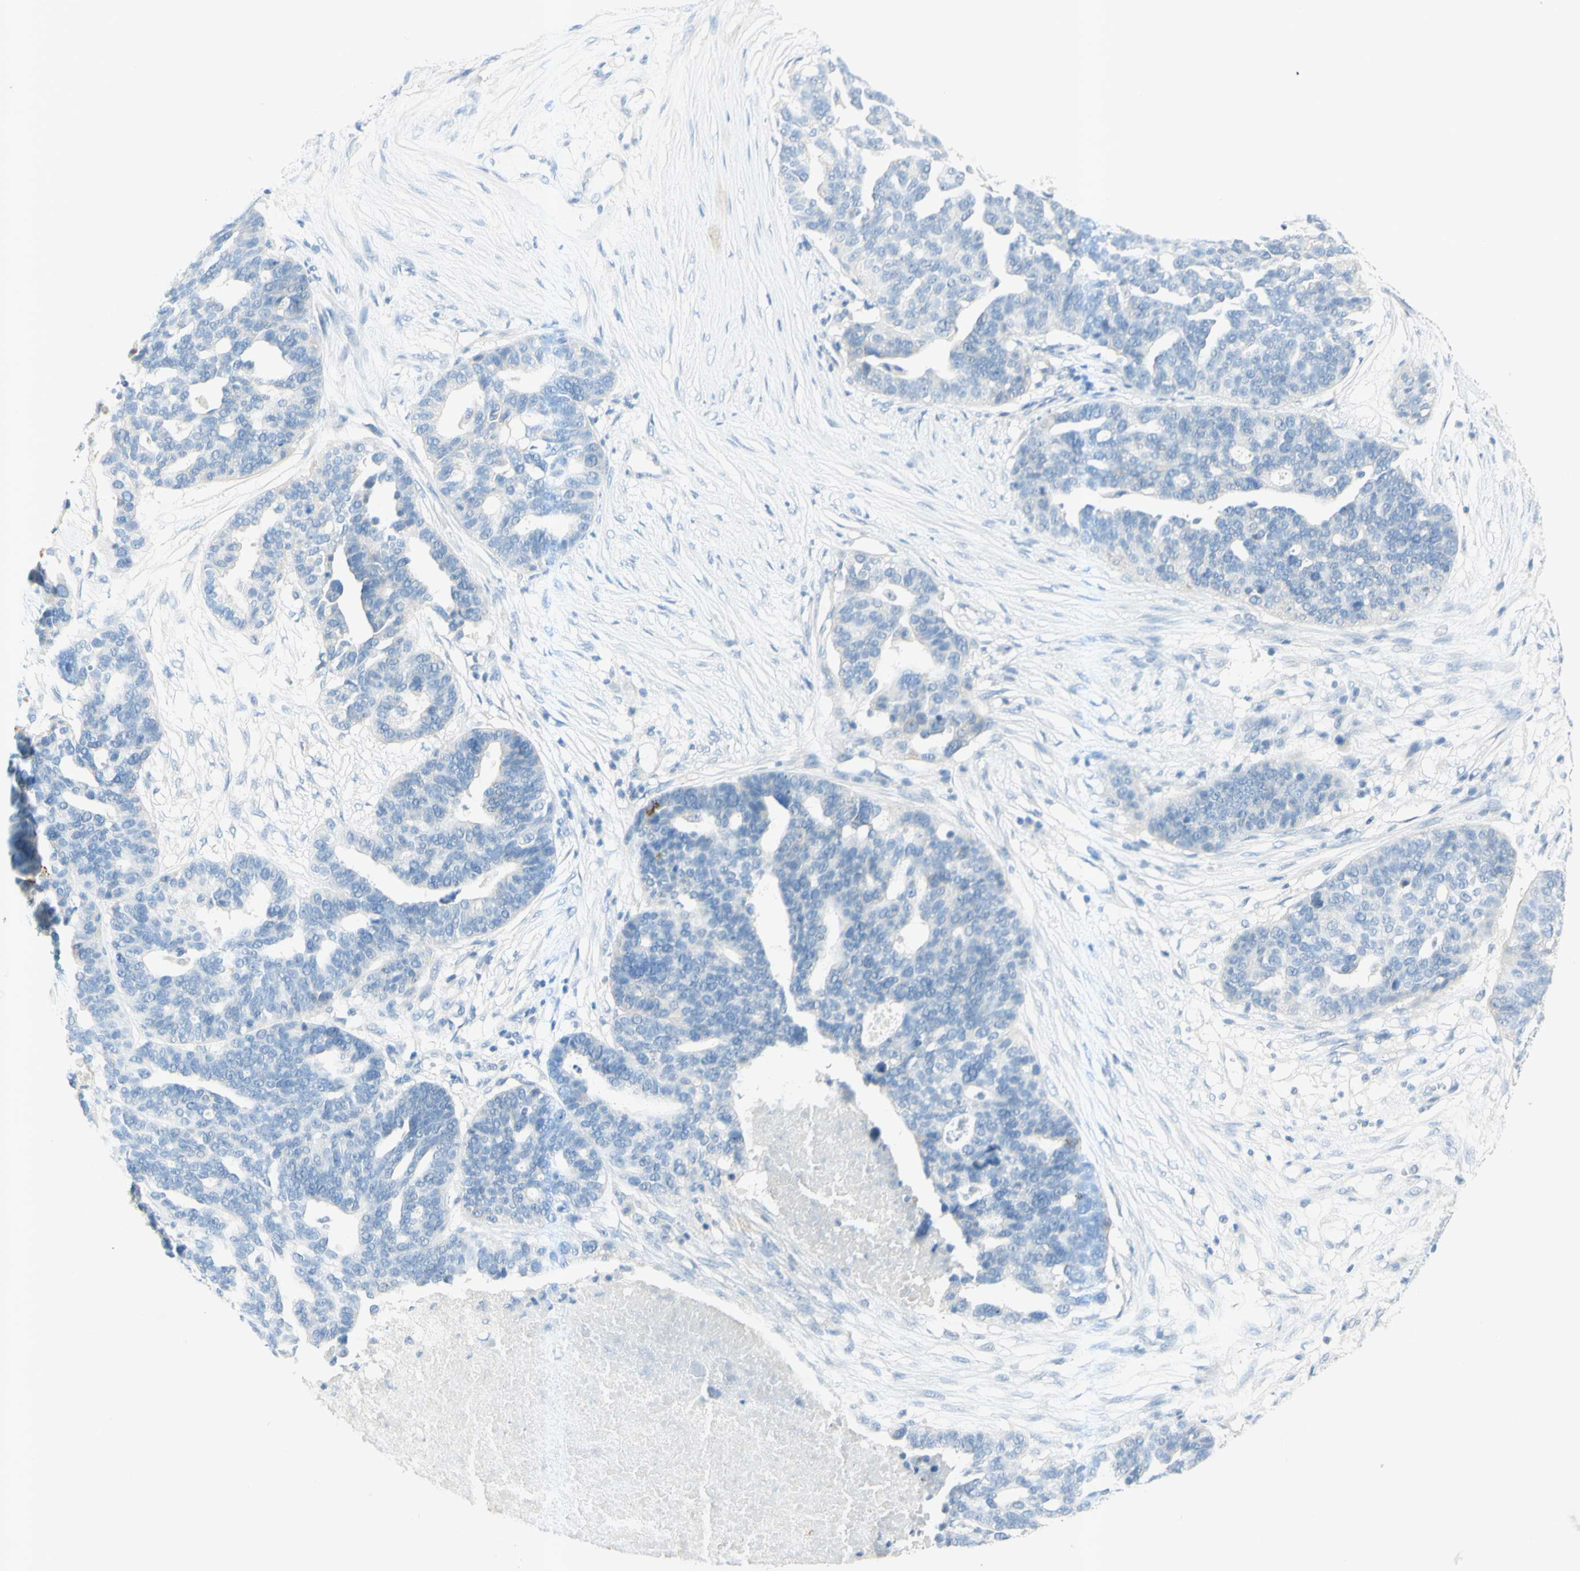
{"staining": {"intensity": "negative", "quantity": "none", "location": "none"}, "tissue": "ovarian cancer", "cell_type": "Tumor cells", "image_type": "cancer", "snomed": [{"axis": "morphology", "description": "Cystadenocarcinoma, serous, NOS"}, {"axis": "topography", "description": "Ovary"}], "caption": "Immunohistochemistry (IHC) micrograph of human ovarian cancer (serous cystadenocarcinoma) stained for a protein (brown), which displays no positivity in tumor cells.", "gene": "GDF15", "patient": {"sex": "female", "age": 59}}